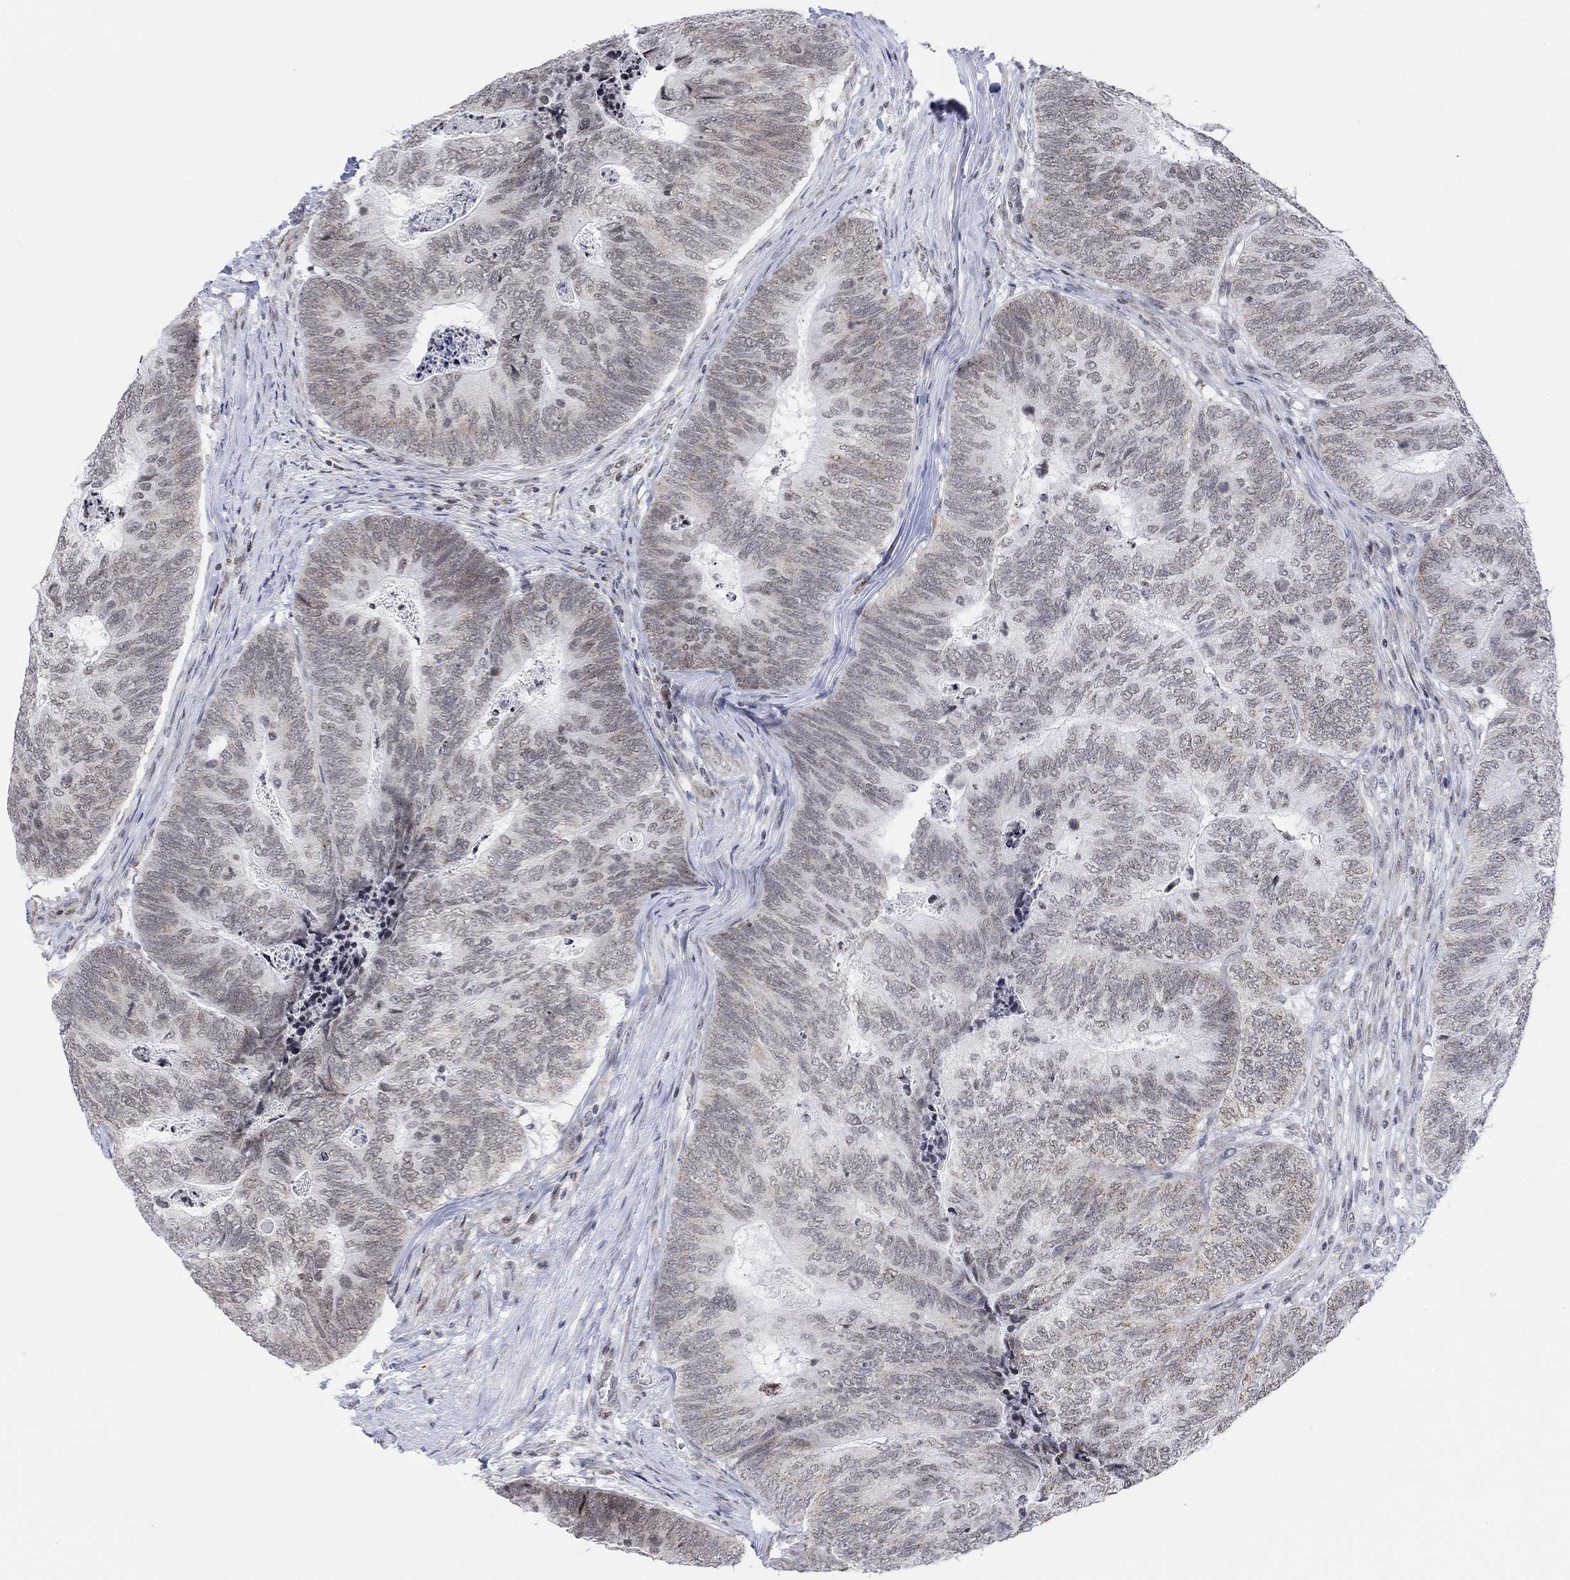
{"staining": {"intensity": "negative", "quantity": "none", "location": "none"}, "tissue": "colorectal cancer", "cell_type": "Tumor cells", "image_type": "cancer", "snomed": [{"axis": "morphology", "description": "Adenocarcinoma, NOS"}, {"axis": "topography", "description": "Colon"}], "caption": "The photomicrograph shows no staining of tumor cells in adenocarcinoma (colorectal). The staining is performed using DAB brown chromogen with nuclei counter-stained in using hematoxylin.", "gene": "ABHD14A", "patient": {"sex": "female", "age": 67}}